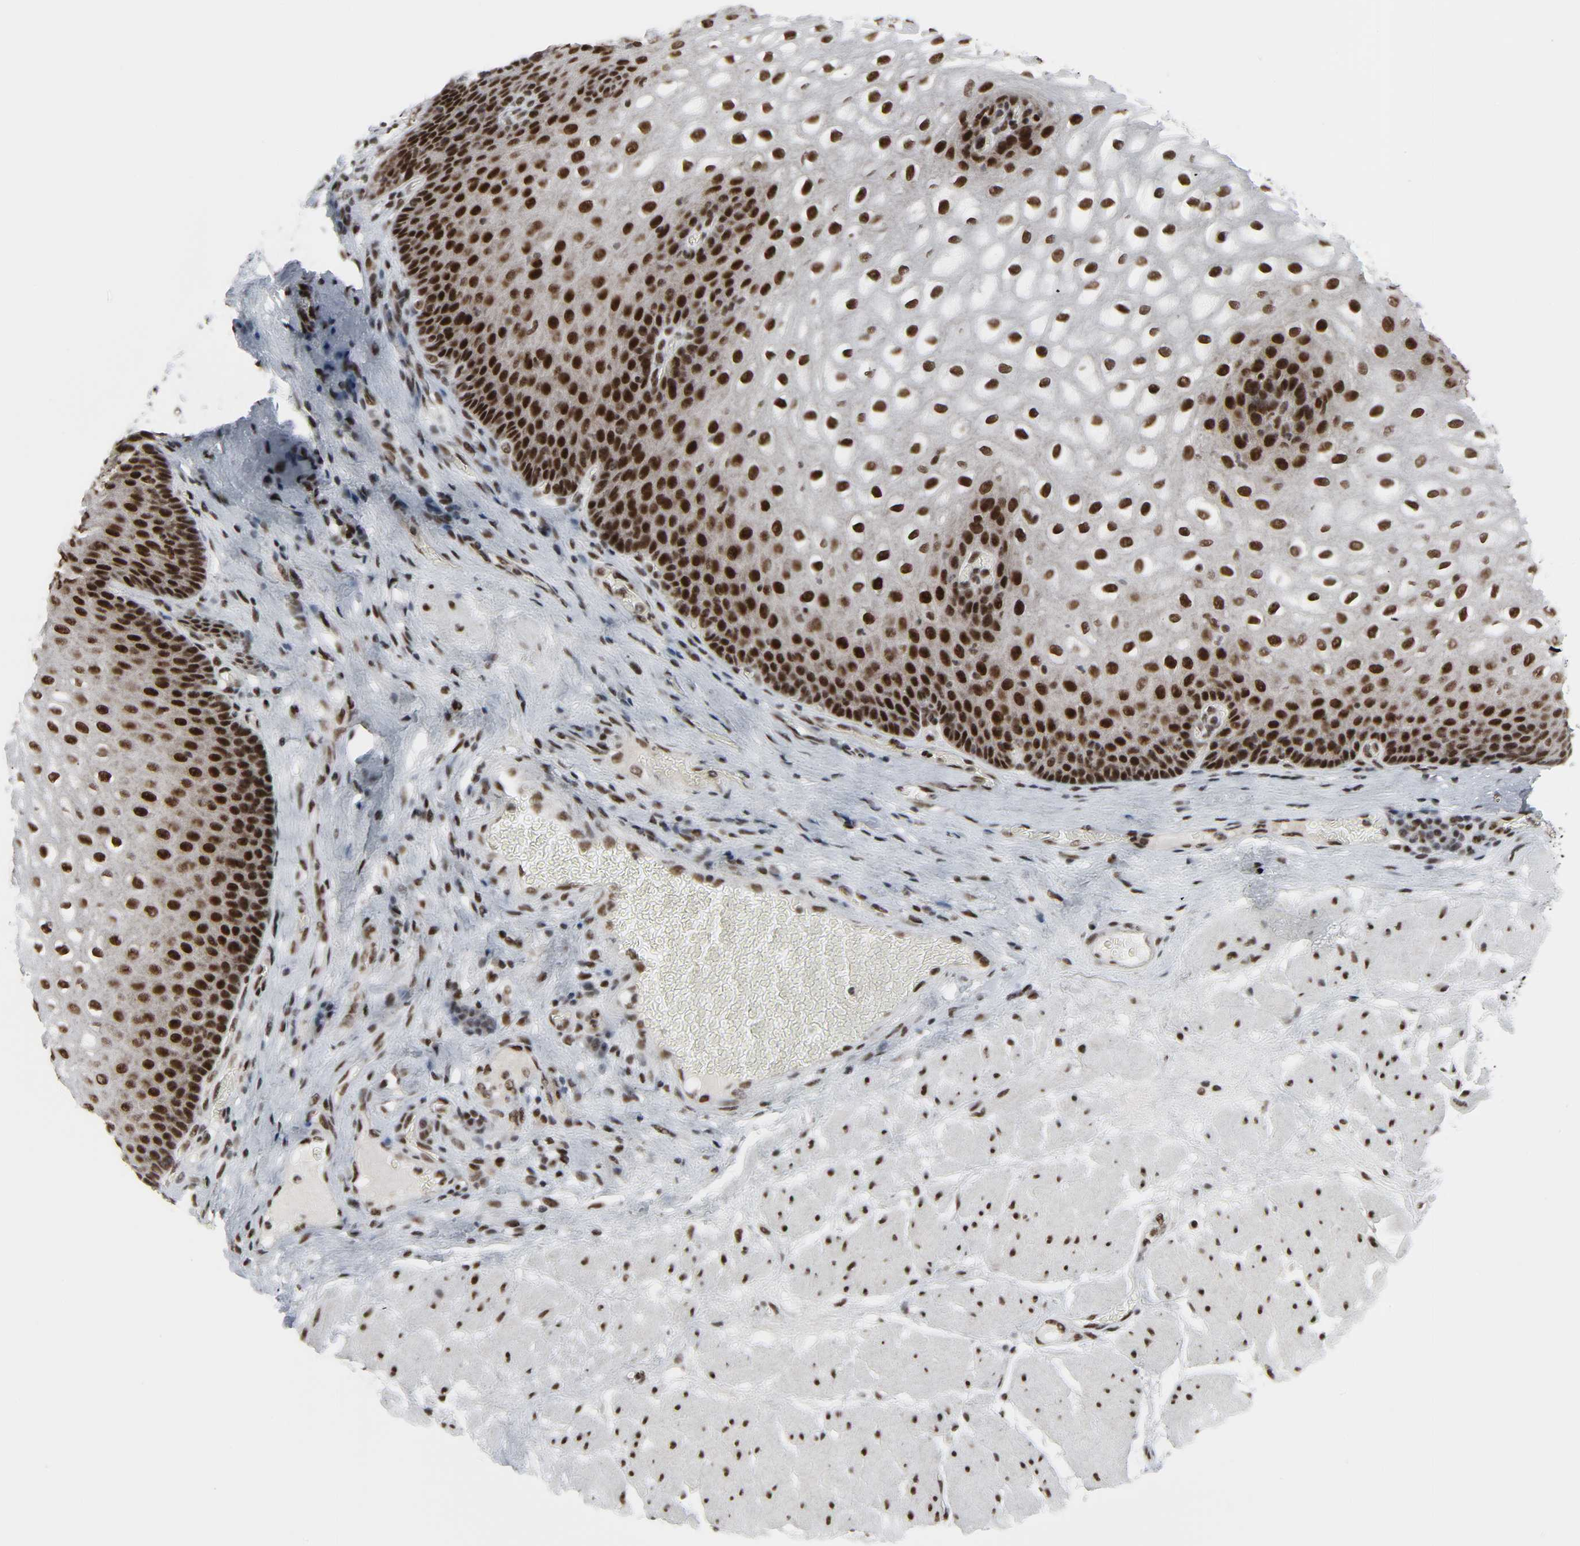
{"staining": {"intensity": "strong", "quantity": ">75%", "location": "nuclear"}, "tissue": "esophagus", "cell_type": "Squamous epithelial cells", "image_type": "normal", "snomed": [{"axis": "morphology", "description": "Normal tissue, NOS"}, {"axis": "topography", "description": "Esophagus"}], "caption": "Immunohistochemical staining of normal human esophagus shows strong nuclear protein expression in approximately >75% of squamous epithelial cells. (brown staining indicates protein expression, while blue staining denotes nuclei).", "gene": "CDK7", "patient": {"sex": "male", "age": 48}}